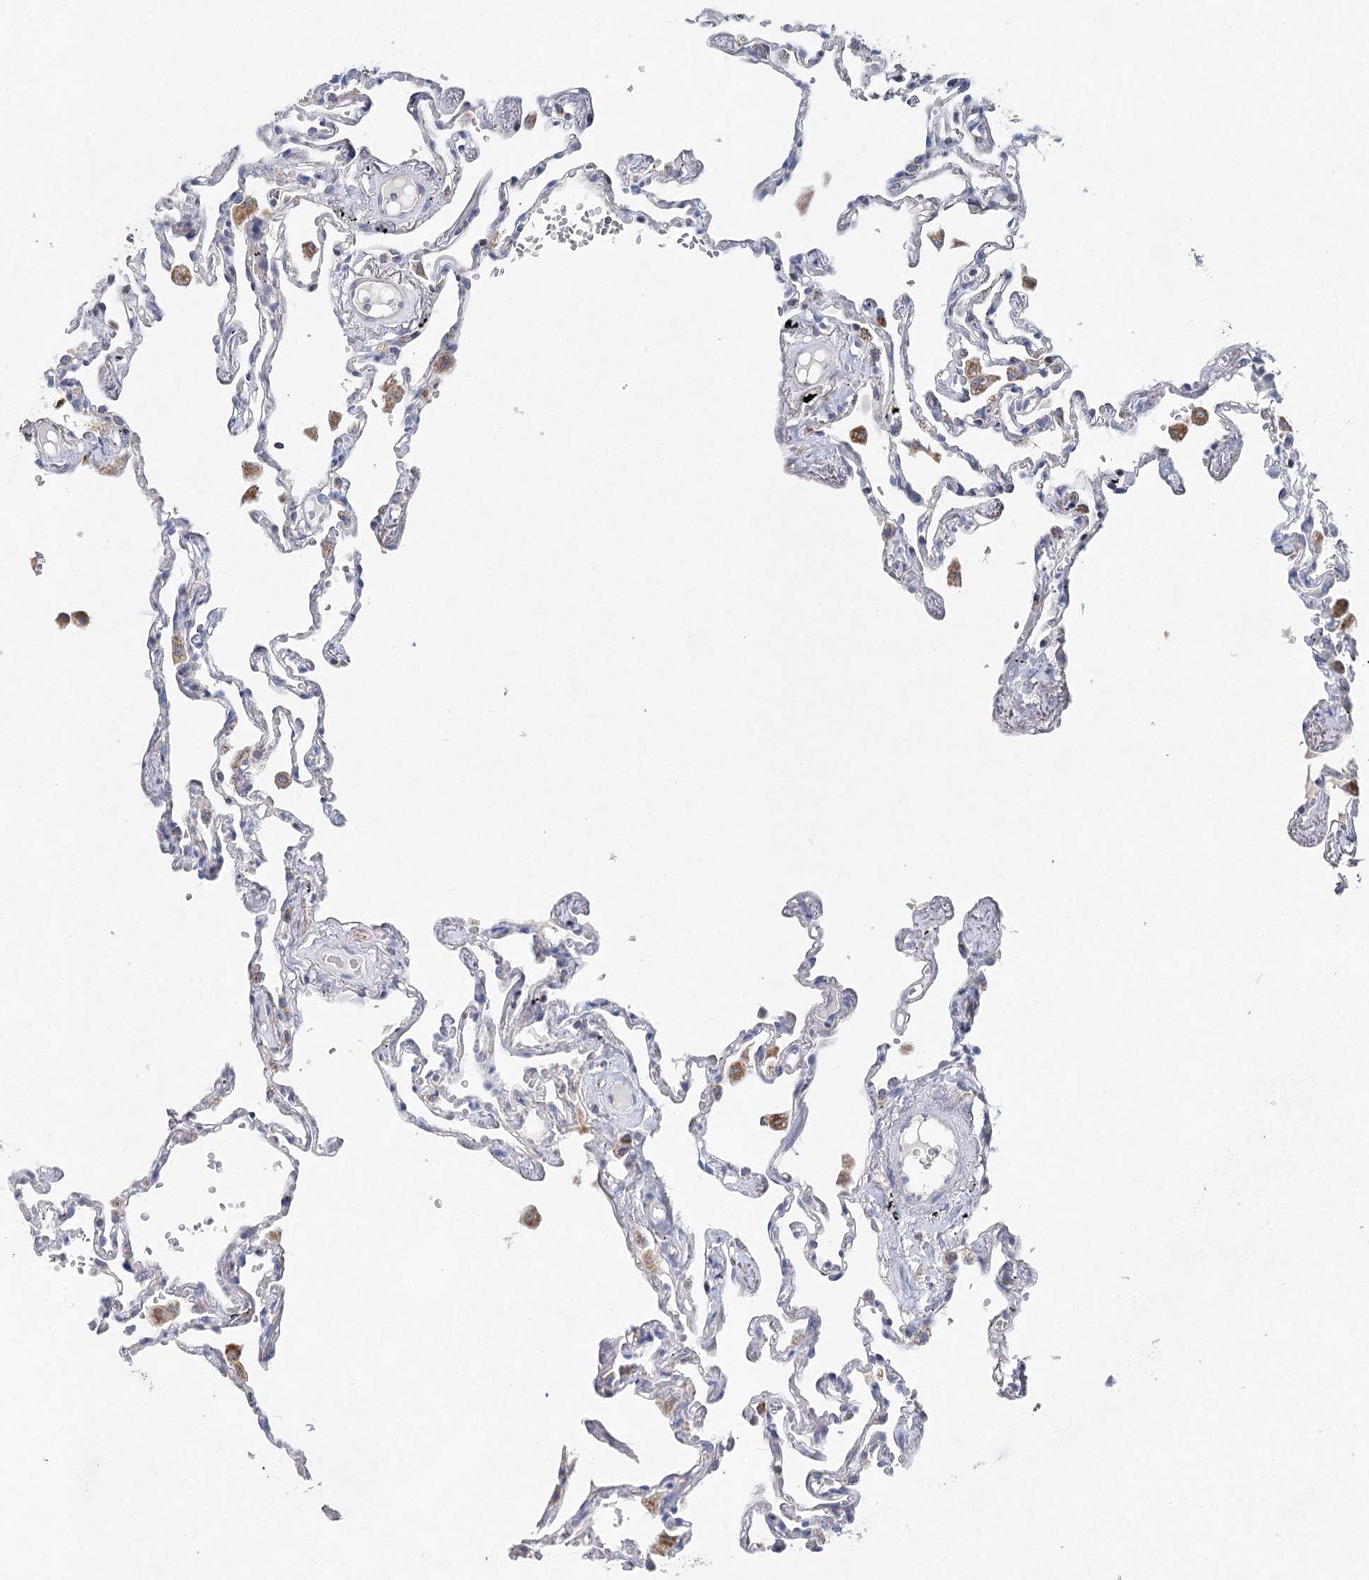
{"staining": {"intensity": "negative", "quantity": "none", "location": "none"}, "tissue": "lung", "cell_type": "Alveolar cells", "image_type": "normal", "snomed": [{"axis": "morphology", "description": "Normal tissue, NOS"}, {"axis": "topography", "description": "Lung"}], "caption": "This is an immunohistochemistry image of benign lung. There is no expression in alveolar cells.", "gene": "XPO6", "patient": {"sex": "female", "age": 67}}